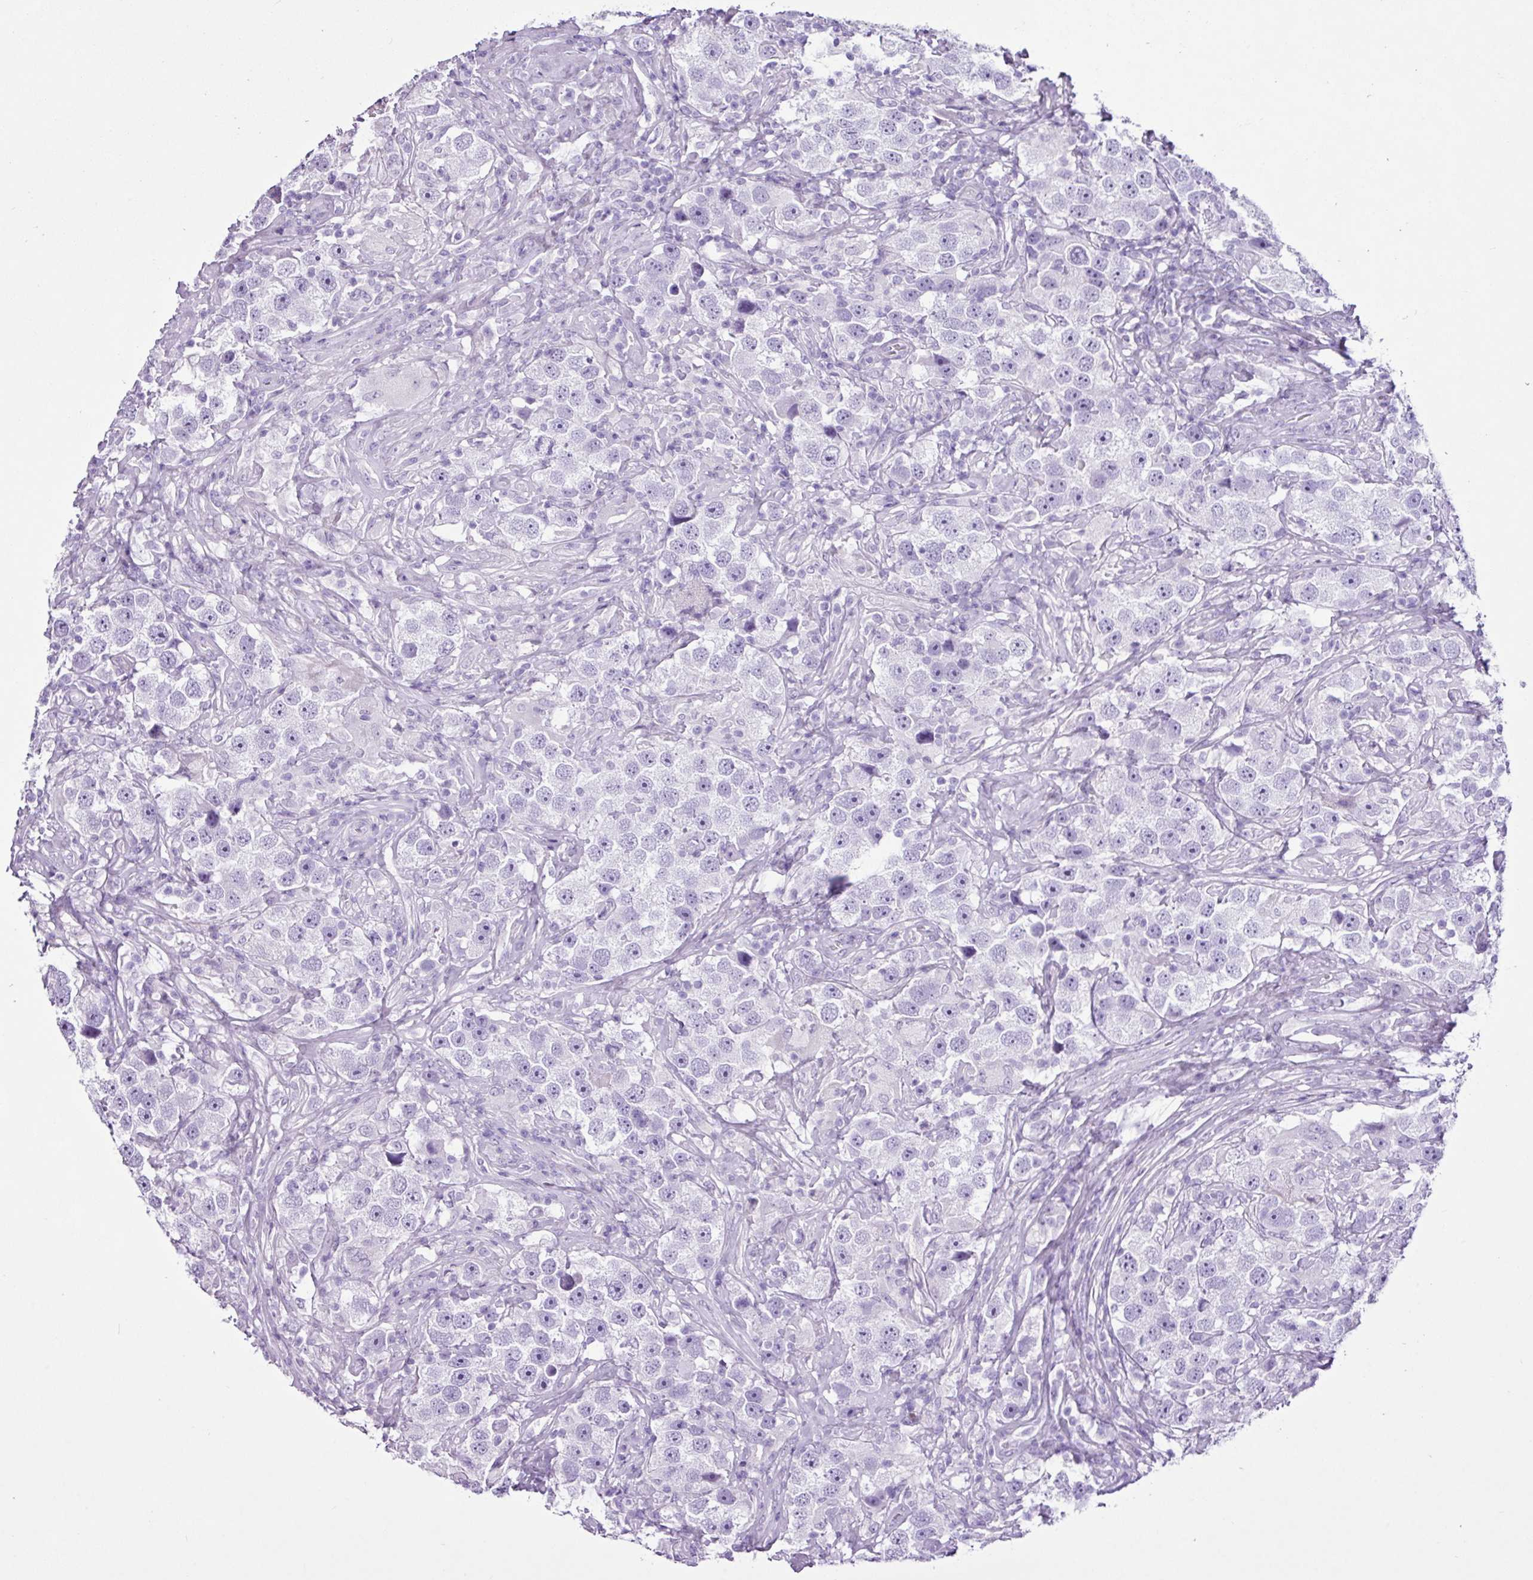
{"staining": {"intensity": "negative", "quantity": "none", "location": "none"}, "tissue": "testis cancer", "cell_type": "Tumor cells", "image_type": "cancer", "snomed": [{"axis": "morphology", "description": "Seminoma, NOS"}, {"axis": "topography", "description": "Testis"}], "caption": "Immunohistochemistry of testis cancer shows no staining in tumor cells.", "gene": "PGR", "patient": {"sex": "male", "age": 49}}